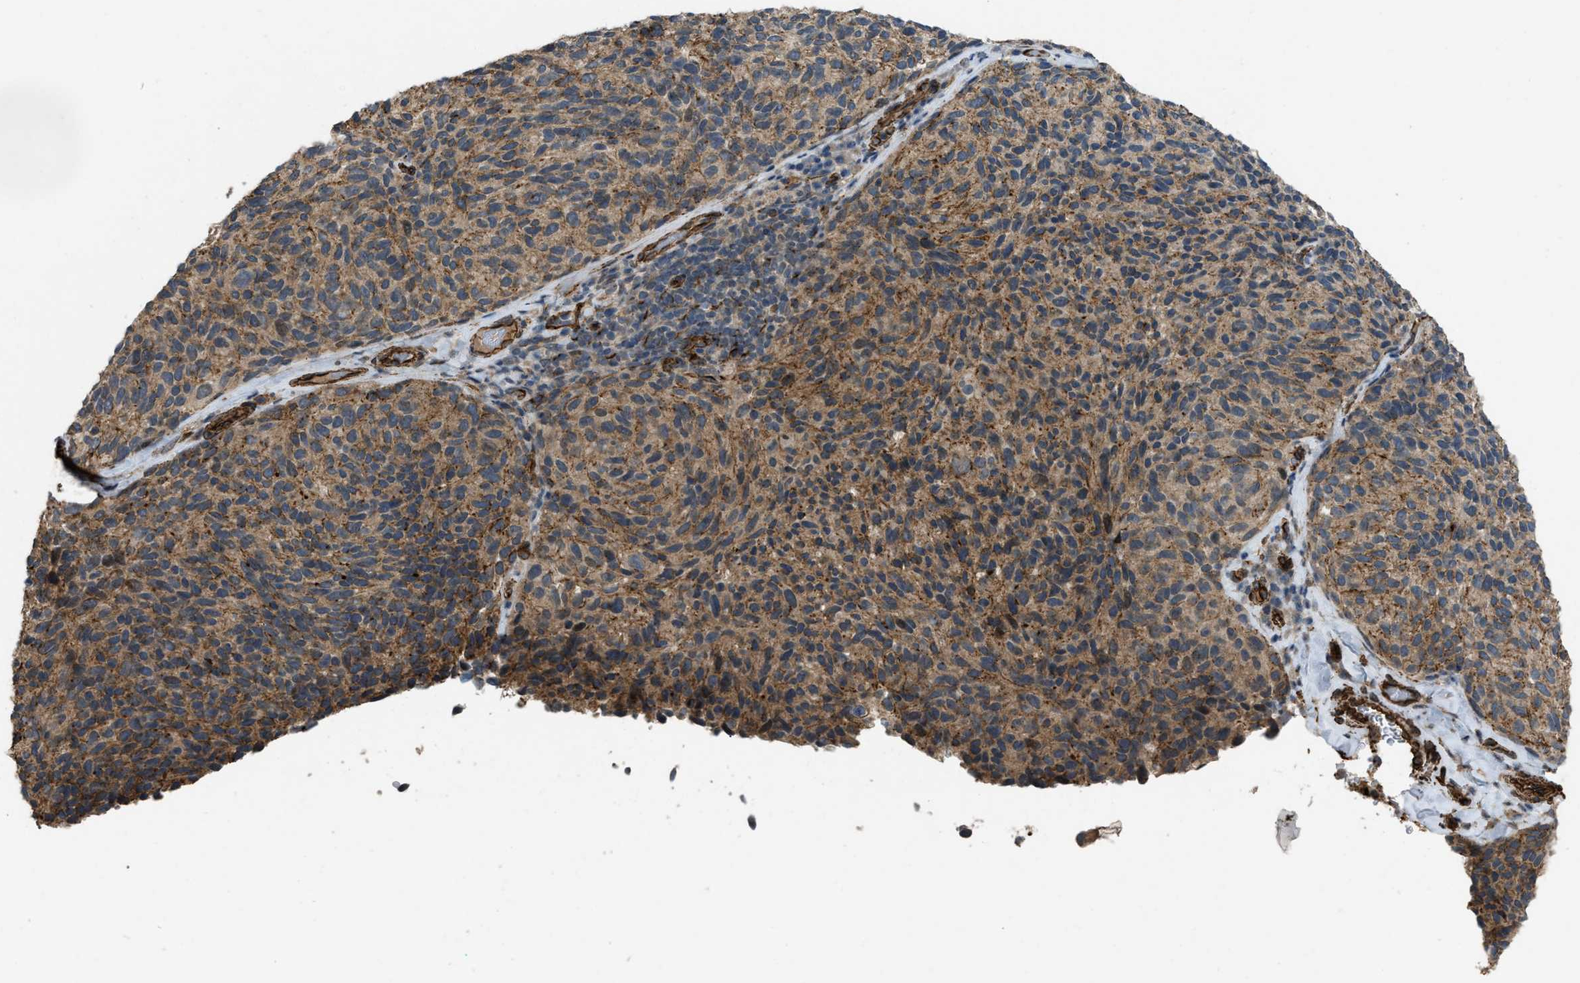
{"staining": {"intensity": "moderate", "quantity": ">75%", "location": "cytoplasmic/membranous"}, "tissue": "melanoma", "cell_type": "Tumor cells", "image_type": "cancer", "snomed": [{"axis": "morphology", "description": "Malignant melanoma, NOS"}, {"axis": "topography", "description": "Skin"}], "caption": "Protein analysis of malignant melanoma tissue reveals moderate cytoplasmic/membranous expression in approximately >75% of tumor cells. (Brightfield microscopy of DAB IHC at high magnification).", "gene": "NMB", "patient": {"sex": "female", "age": 73}}